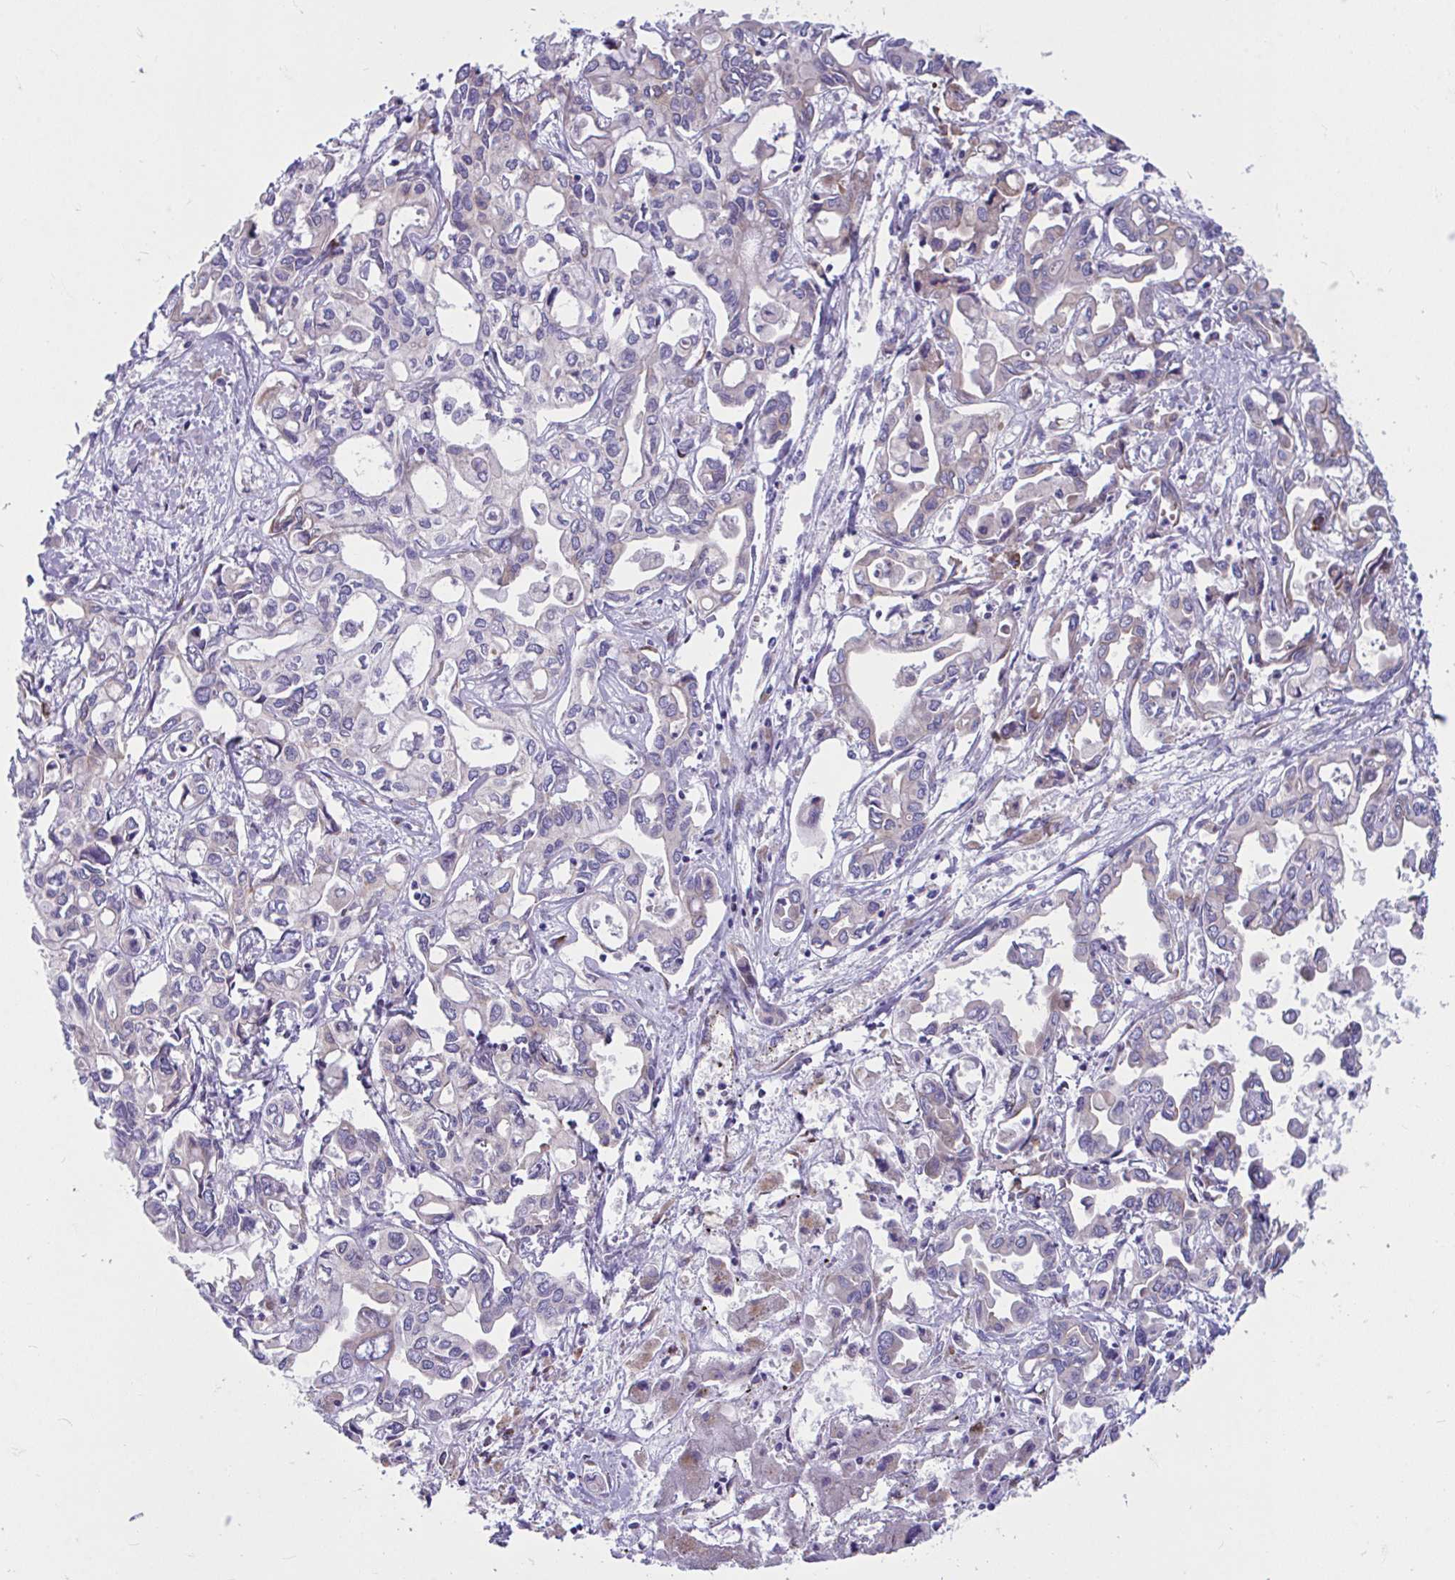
{"staining": {"intensity": "negative", "quantity": "none", "location": "none"}, "tissue": "liver cancer", "cell_type": "Tumor cells", "image_type": "cancer", "snomed": [{"axis": "morphology", "description": "Cholangiocarcinoma"}, {"axis": "topography", "description": "Liver"}], "caption": "DAB (3,3'-diaminobenzidine) immunohistochemical staining of liver cancer (cholangiocarcinoma) reveals no significant expression in tumor cells. (DAB (3,3'-diaminobenzidine) IHC with hematoxylin counter stain).", "gene": "WBP1", "patient": {"sex": "female", "age": 64}}